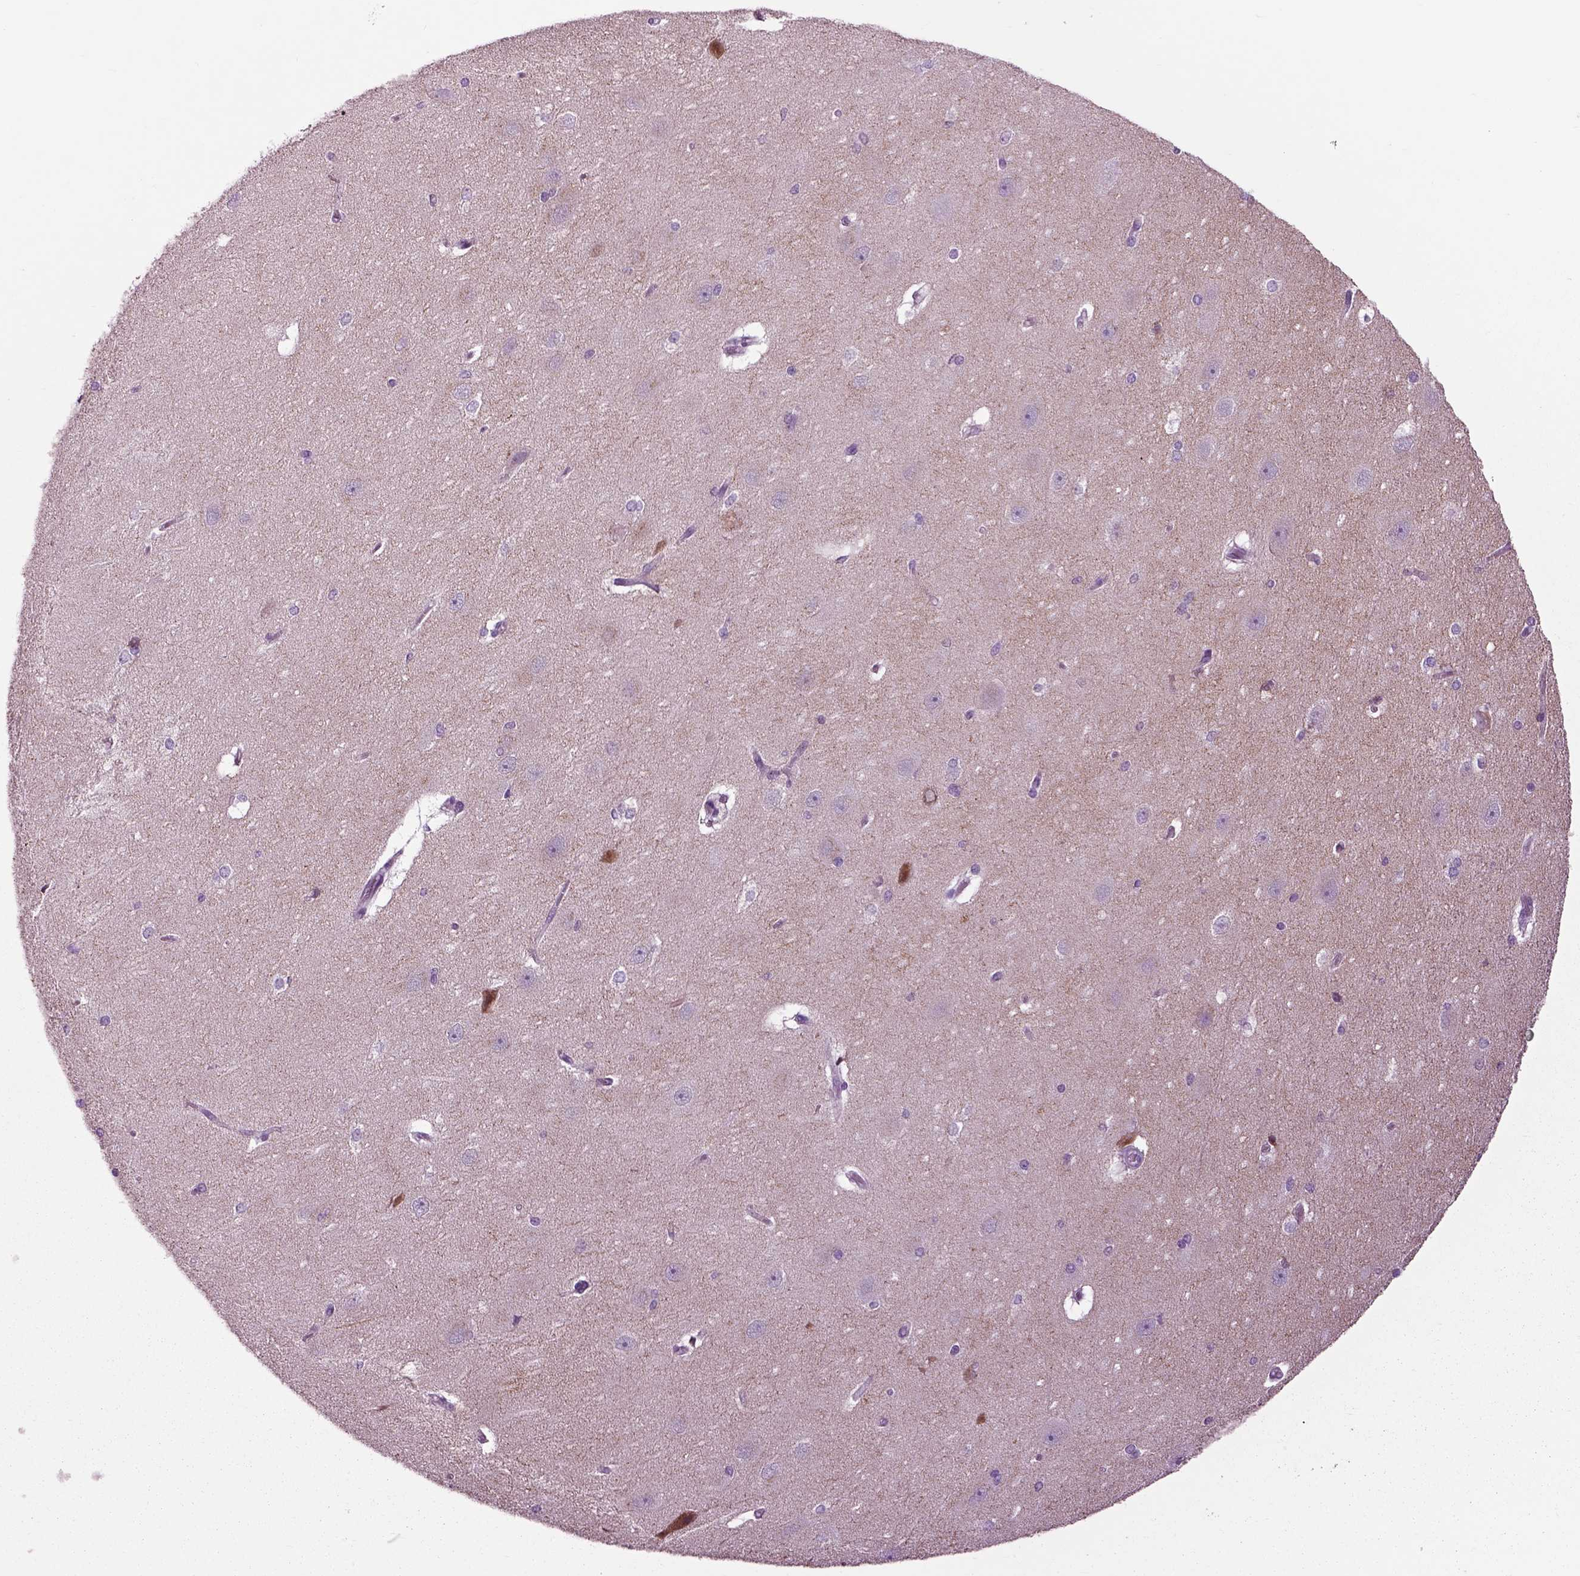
{"staining": {"intensity": "negative", "quantity": "none", "location": "none"}, "tissue": "hippocampus", "cell_type": "Glial cells", "image_type": "normal", "snomed": [{"axis": "morphology", "description": "Normal tissue, NOS"}, {"axis": "topography", "description": "Cerebral cortex"}, {"axis": "topography", "description": "Hippocampus"}], "caption": "High magnification brightfield microscopy of normal hippocampus stained with DAB (brown) and counterstained with hematoxylin (blue): glial cells show no significant expression. Nuclei are stained in blue.", "gene": "ARHGAP11A", "patient": {"sex": "female", "age": 19}}